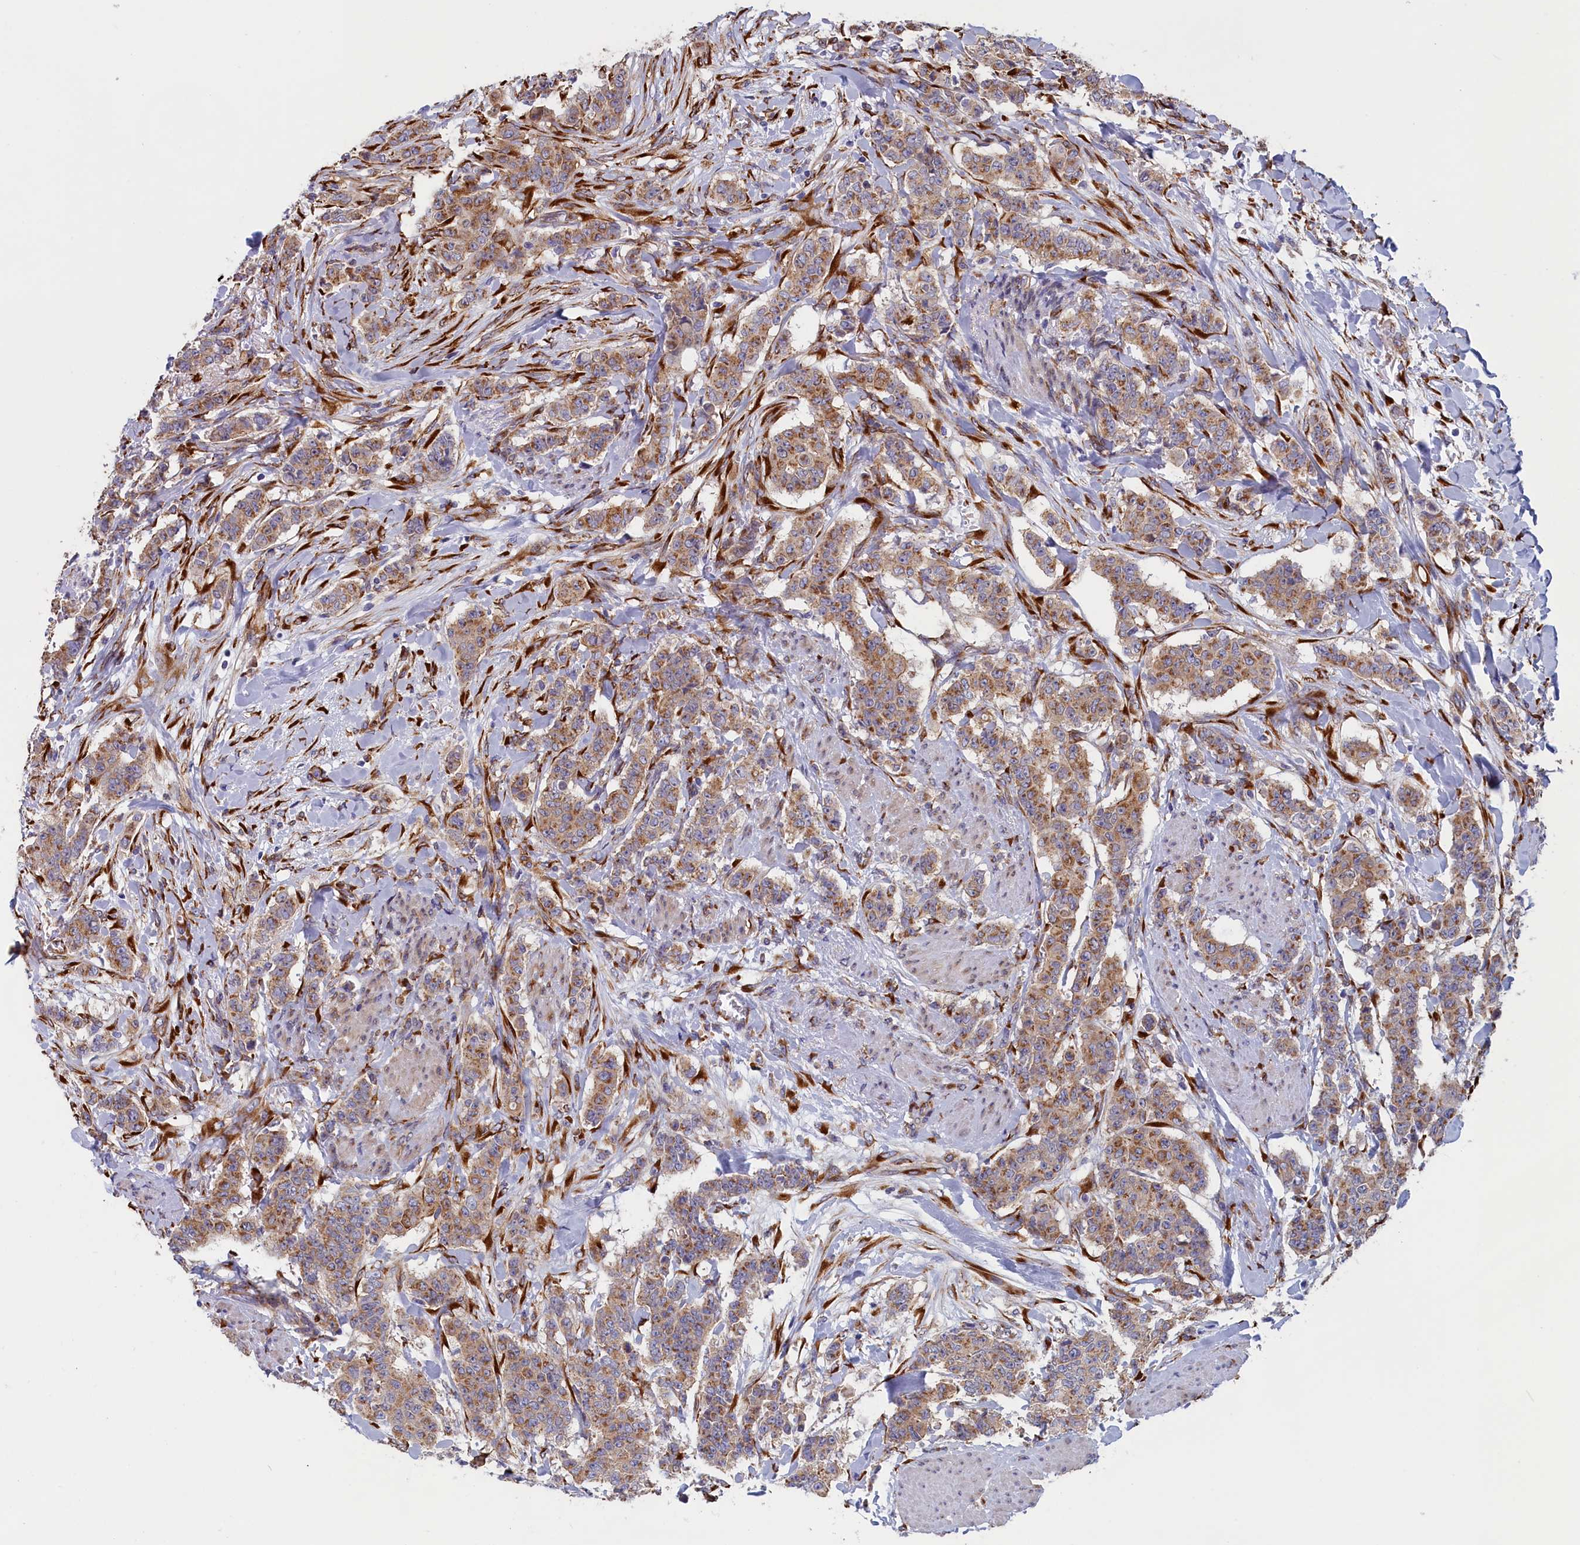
{"staining": {"intensity": "moderate", "quantity": ">75%", "location": "cytoplasmic/membranous"}, "tissue": "breast cancer", "cell_type": "Tumor cells", "image_type": "cancer", "snomed": [{"axis": "morphology", "description": "Duct carcinoma"}, {"axis": "topography", "description": "Breast"}], "caption": "The micrograph reveals immunohistochemical staining of invasive ductal carcinoma (breast). There is moderate cytoplasmic/membranous positivity is identified in about >75% of tumor cells.", "gene": "CCDC68", "patient": {"sex": "female", "age": 40}}